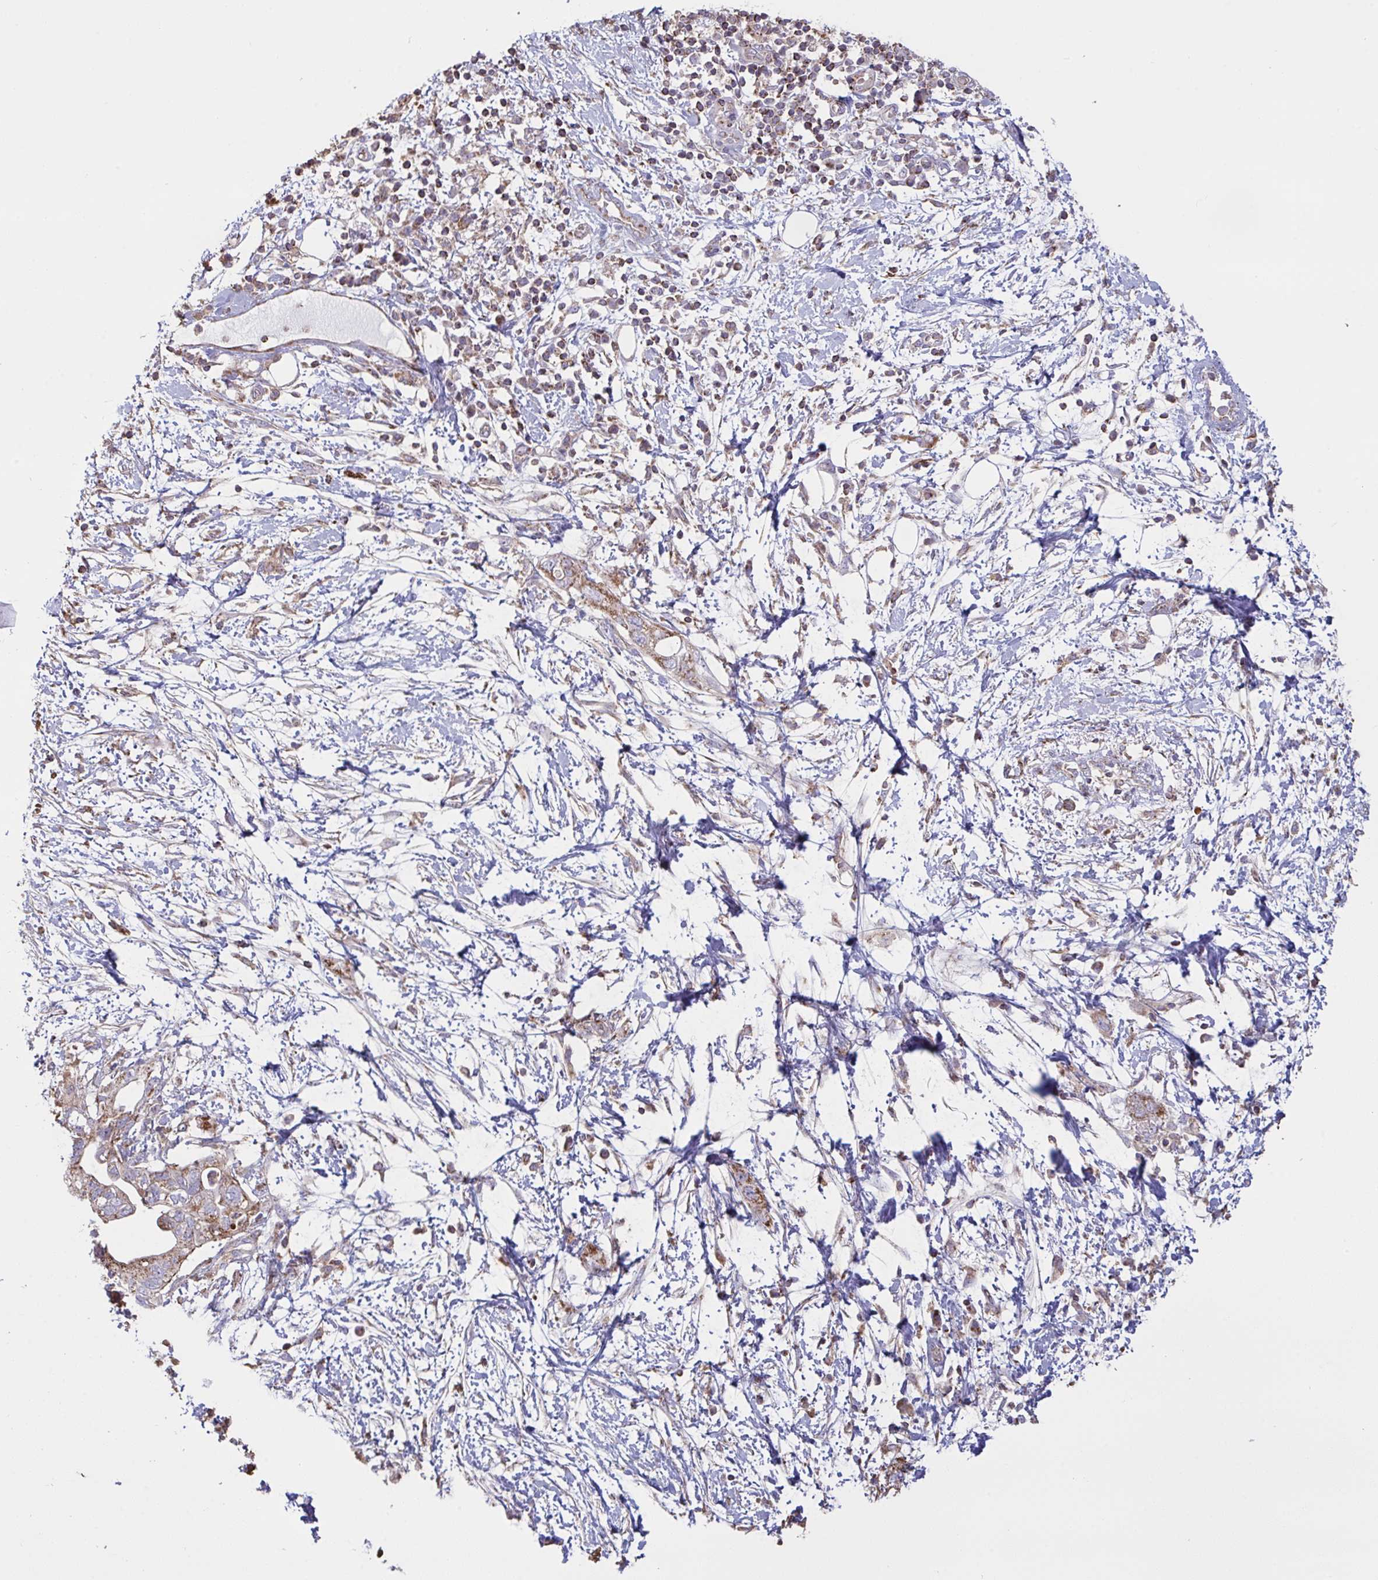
{"staining": {"intensity": "moderate", "quantity": ">75%", "location": "cytoplasmic/membranous"}, "tissue": "pancreatic cancer", "cell_type": "Tumor cells", "image_type": "cancer", "snomed": [{"axis": "morphology", "description": "Adenocarcinoma, NOS"}, {"axis": "topography", "description": "Pancreas"}], "caption": "The histopathology image displays staining of adenocarcinoma (pancreatic), revealing moderate cytoplasmic/membranous protein positivity (brown color) within tumor cells. (Brightfield microscopy of DAB IHC at high magnification).", "gene": "MICOS10", "patient": {"sex": "female", "age": 72}}